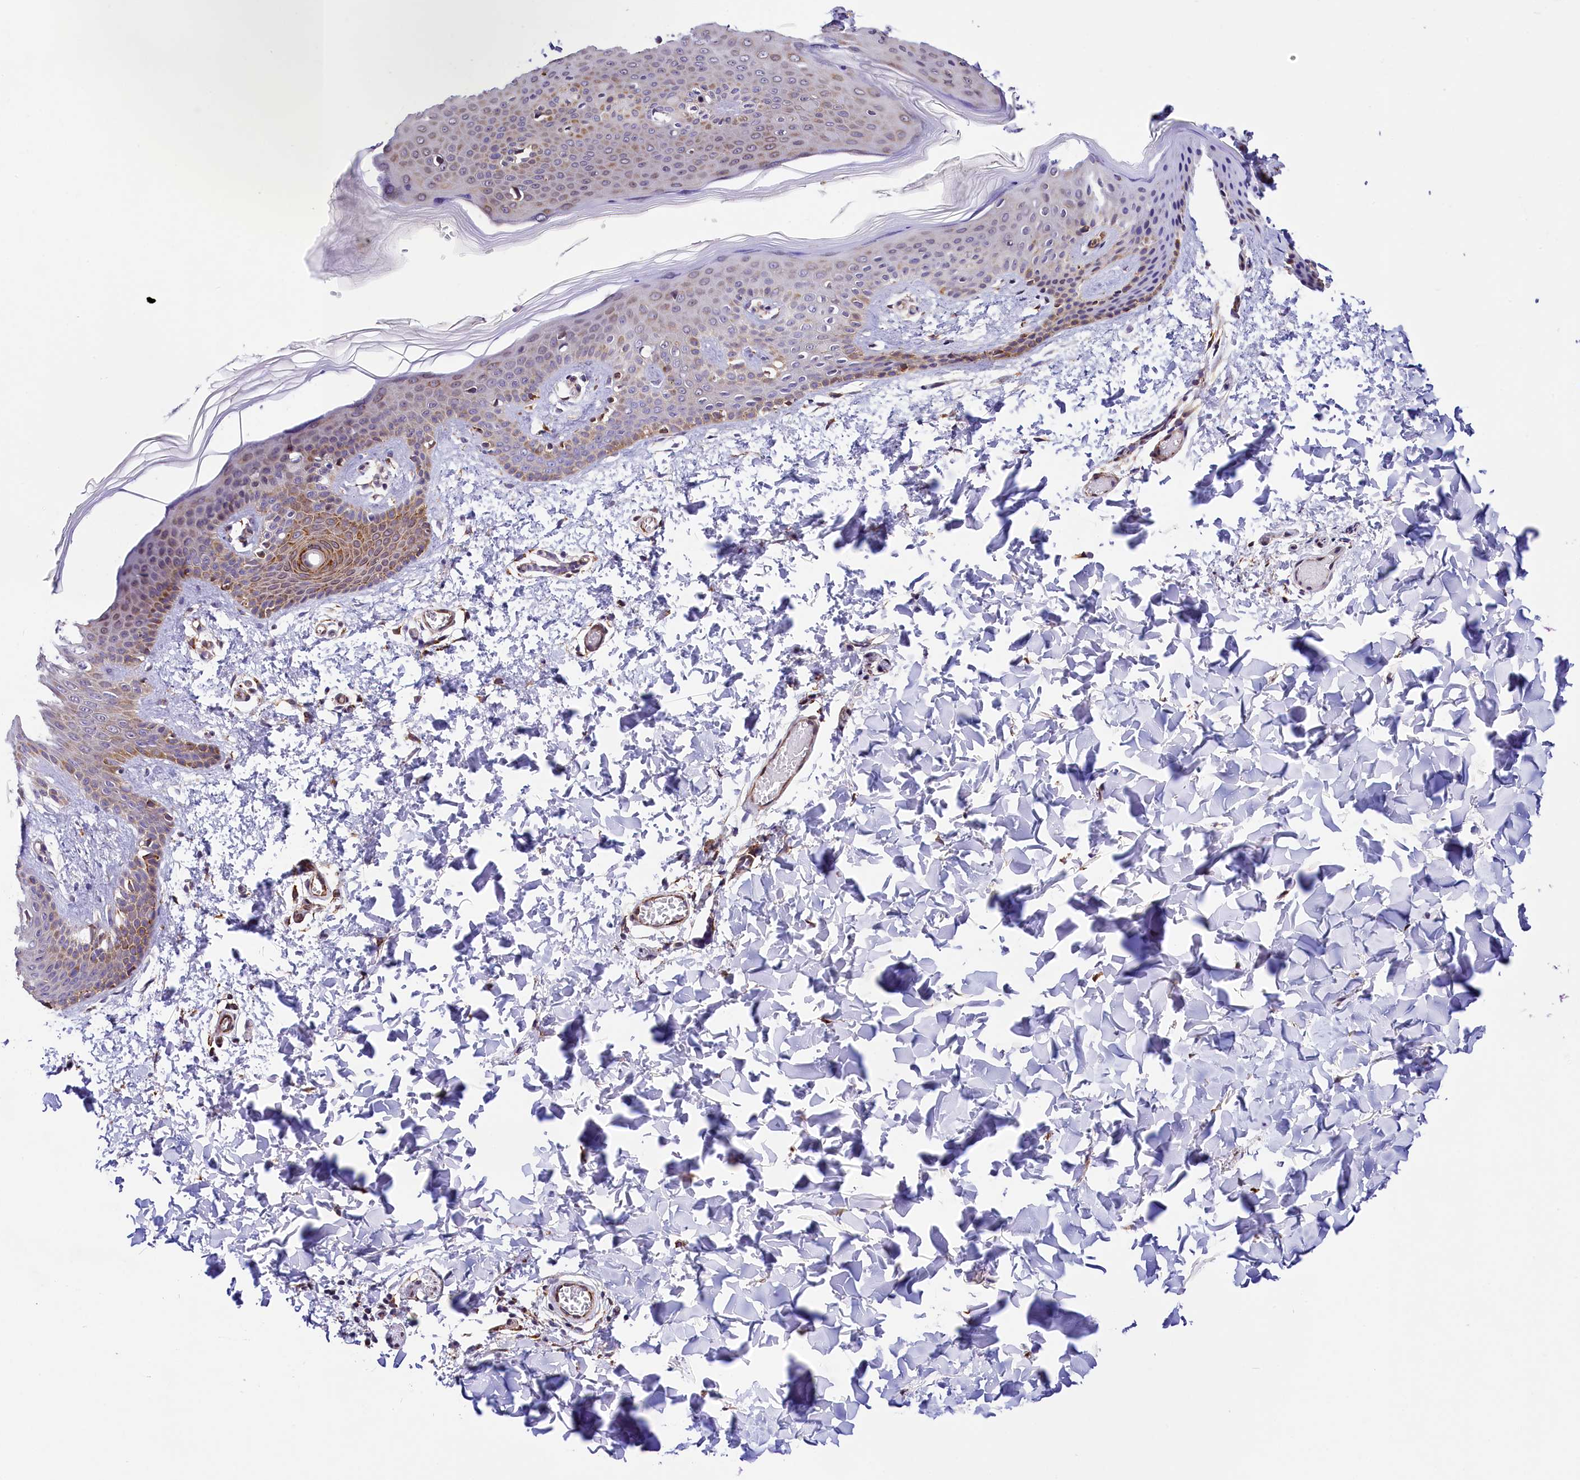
{"staining": {"intensity": "strong", "quantity": ">75%", "location": "cytoplasmic/membranous"}, "tissue": "skin", "cell_type": "Fibroblasts", "image_type": "normal", "snomed": [{"axis": "morphology", "description": "Normal tissue, NOS"}, {"axis": "topography", "description": "Skin"}], "caption": "This photomicrograph exhibits immunohistochemistry (IHC) staining of normal skin, with high strong cytoplasmic/membranous expression in approximately >75% of fibroblasts.", "gene": "ITGA1", "patient": {"sex": "male", "age": 36}}